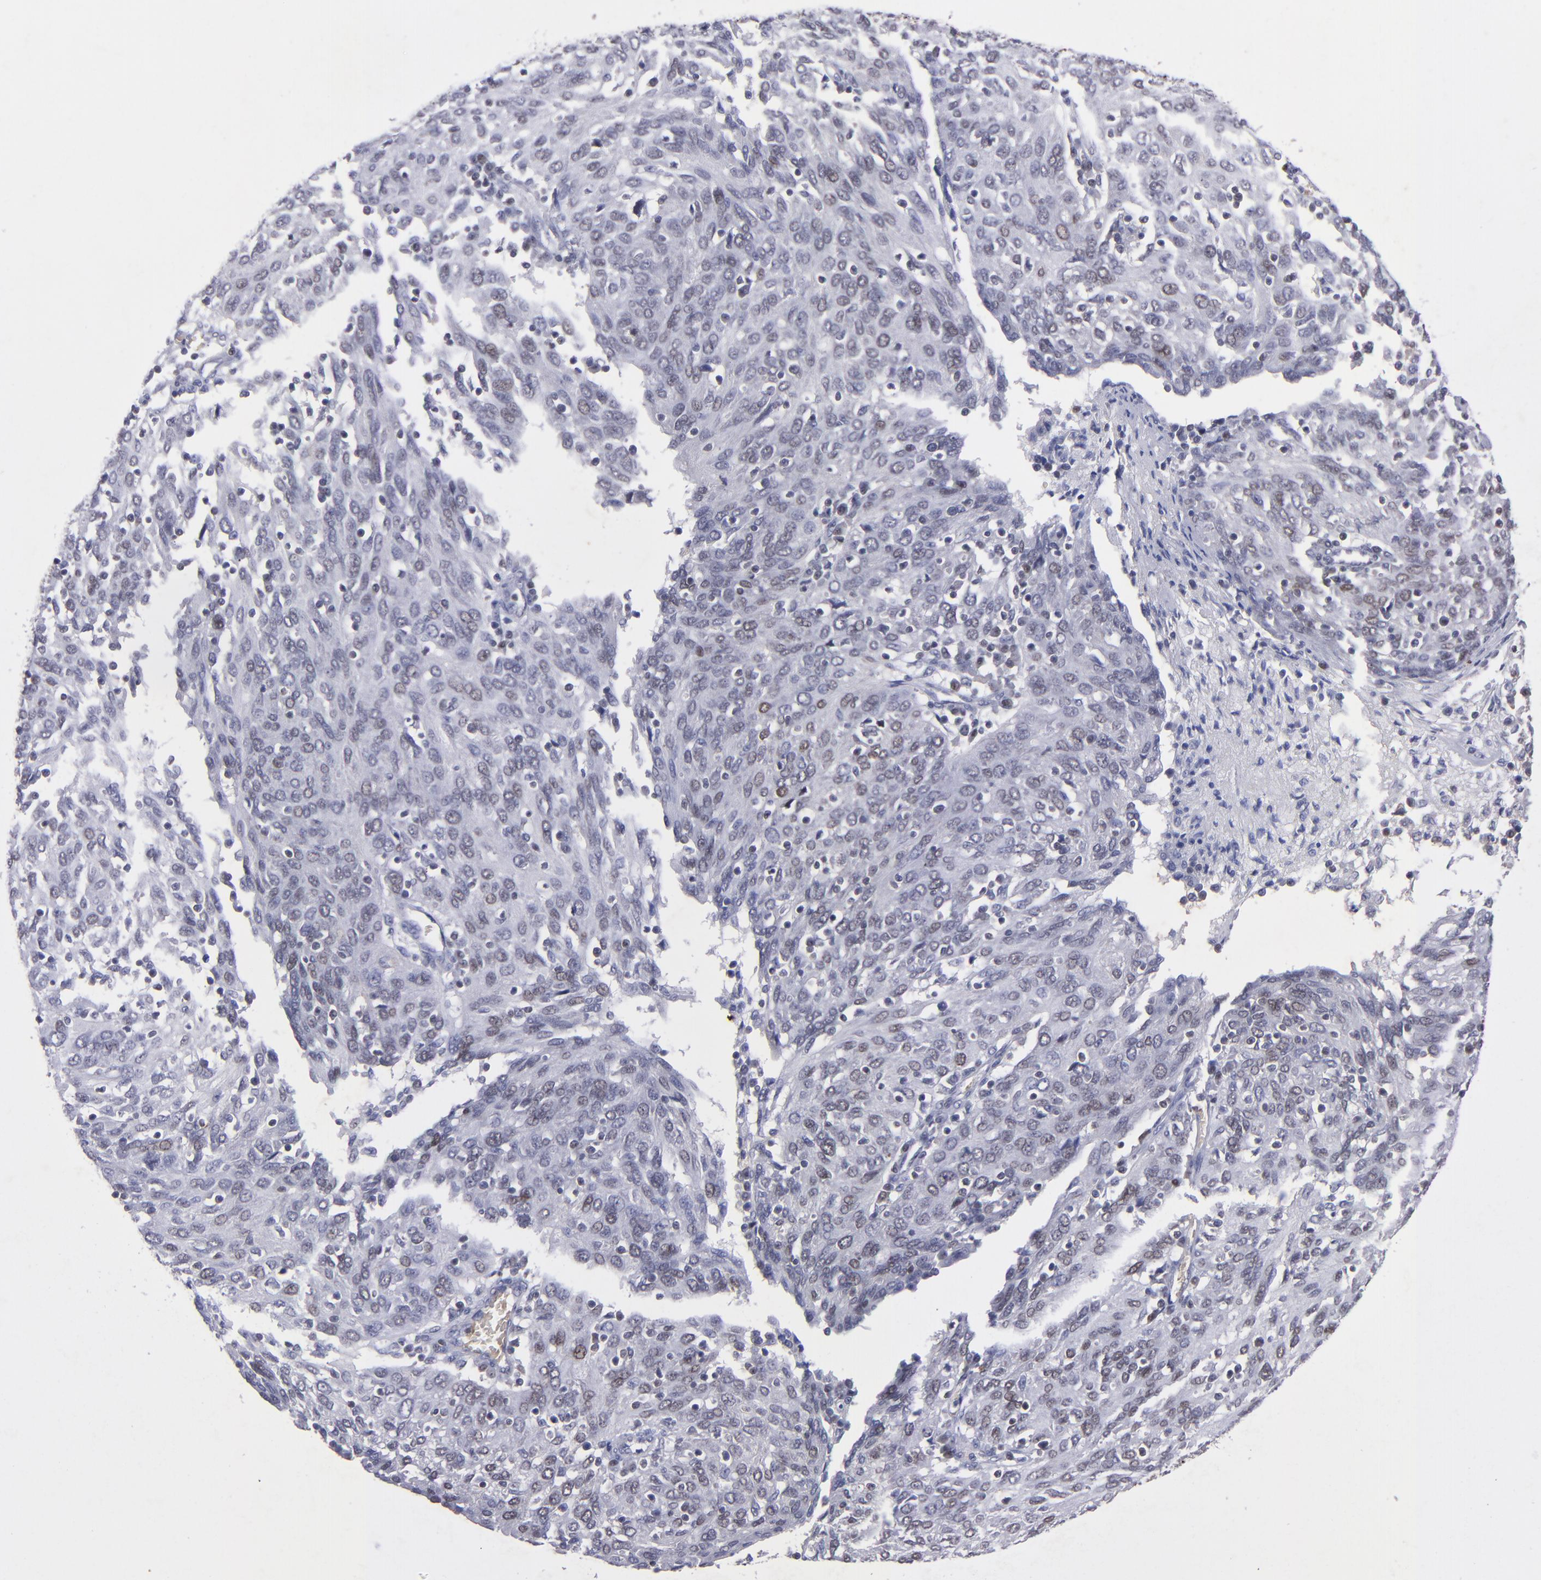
{"staining": {"intensity": "weak", "quantity": "<25%", "location": "nuclear"}, "tissue": "ovarian cancer", "cell_type": "Tumor cells", "image_type": "cancer", "snomed": [{"axis": "morphology", "description": "Carcinoma, endometroid"}, {"axis": "topography", "description": "Ovary"}], "caption": "An immunohistochemistry micrograph of ovarian endometroid carcinoma is shown. There is no staining in tumor cells of ovarian endometroid carcinoma.", "gene": "MGMT", "patient": {"sex": "female", "age": 50}}